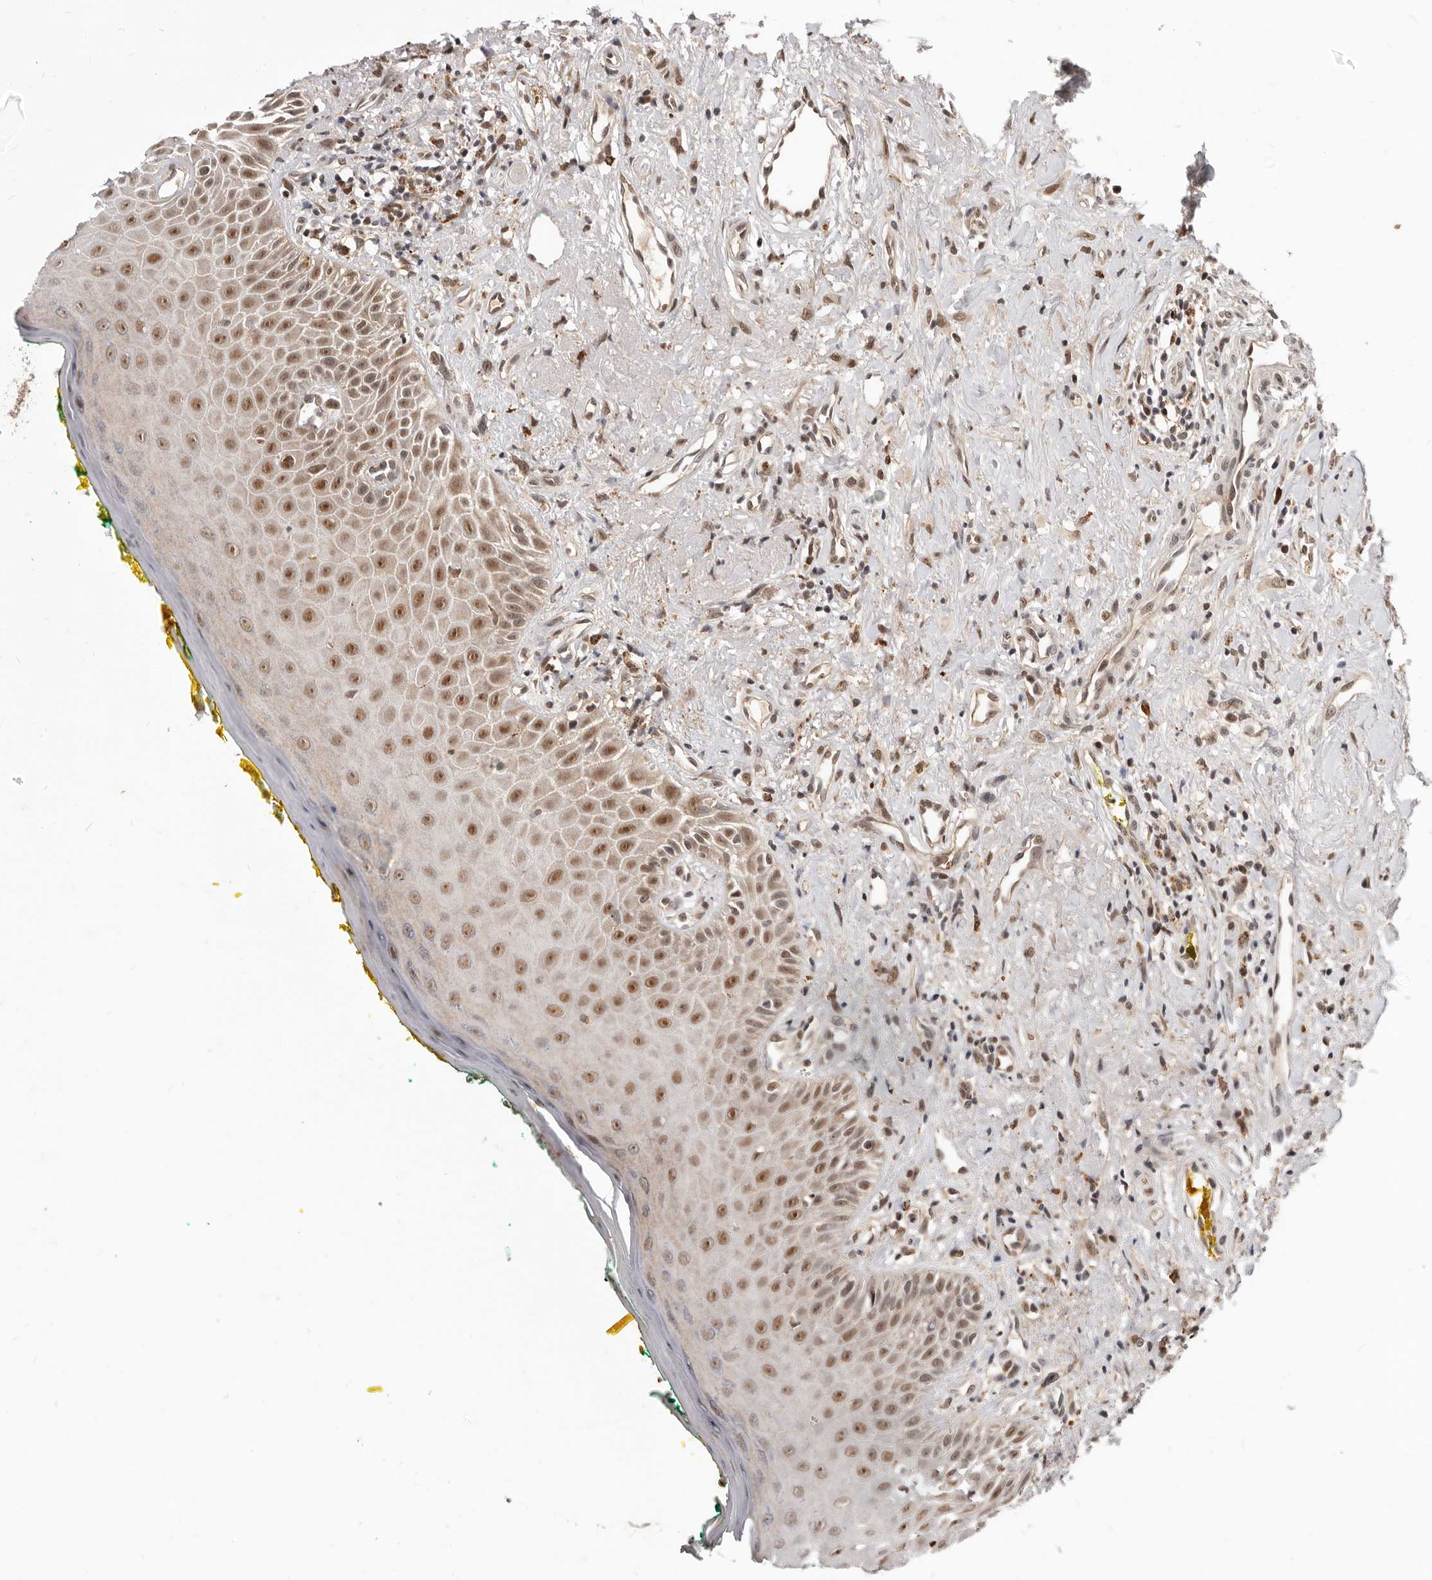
{"staining": {"intensity": "moderate", "quantity": ">75%", "location": "cytoplasmic/membranous,nuclear"}, "tissue": "oral mucosa", "cell_type": "Squamous epithelial cells", "image_type": "normal", "snomed": [{"axis": "morphology", "description": "Normal tissue, NOS"}, {"axis": "topography", "description": "Oral tissue"}], "caption": "Immunohistochemistry (IHC) image of benign oral mucosa stained for a protein (brown), which shows medium levels of moderate cytoplasmic/membranous,nuclear positivity in about >75% of squamous epithelial cells.", "gene": "NCOA3", "patient": {"sex": "female", "age": 70}}